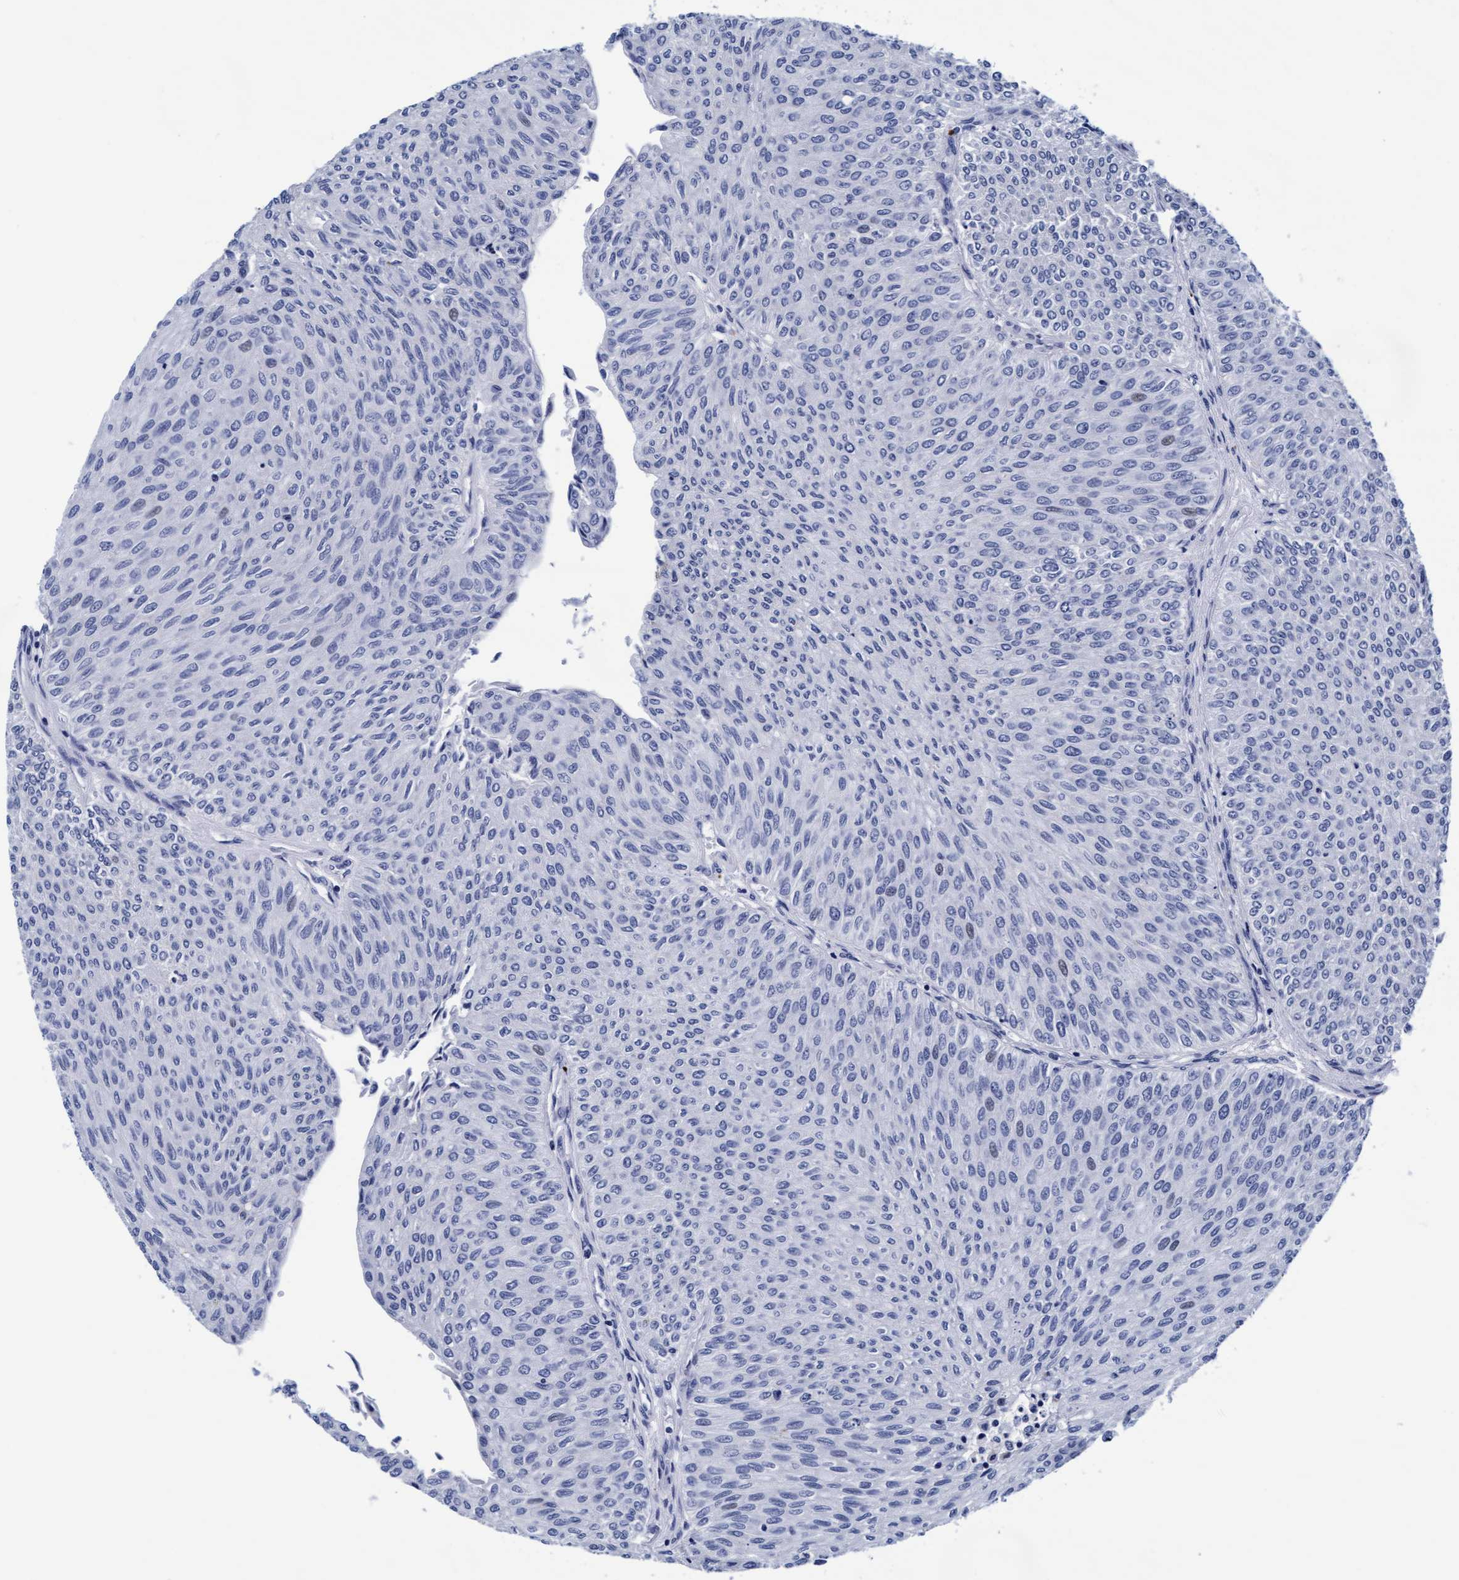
{"staining": {"intensity": "negative", "quantity": "none", "location": "none"}, "tissue": "urothelial cancer", "cell_type": "Tumor cells", "image_type": "cancer", "snomed": [{"axis": "morphology", "description": "Urothelial carcinoma, Low grade"}, {"axis": "topography", "description": "Urinary bladder"}], "caption": "Immunohistochemistry micrograph of neoplastic tissue: human low-grade urothelial carcinoma stained with DAB (3,3'-diaminobenzidine) shows no significant protein expression in tumor cells.", "gene": "ARSG", "patient": {"sex": "male", "age": 78}}